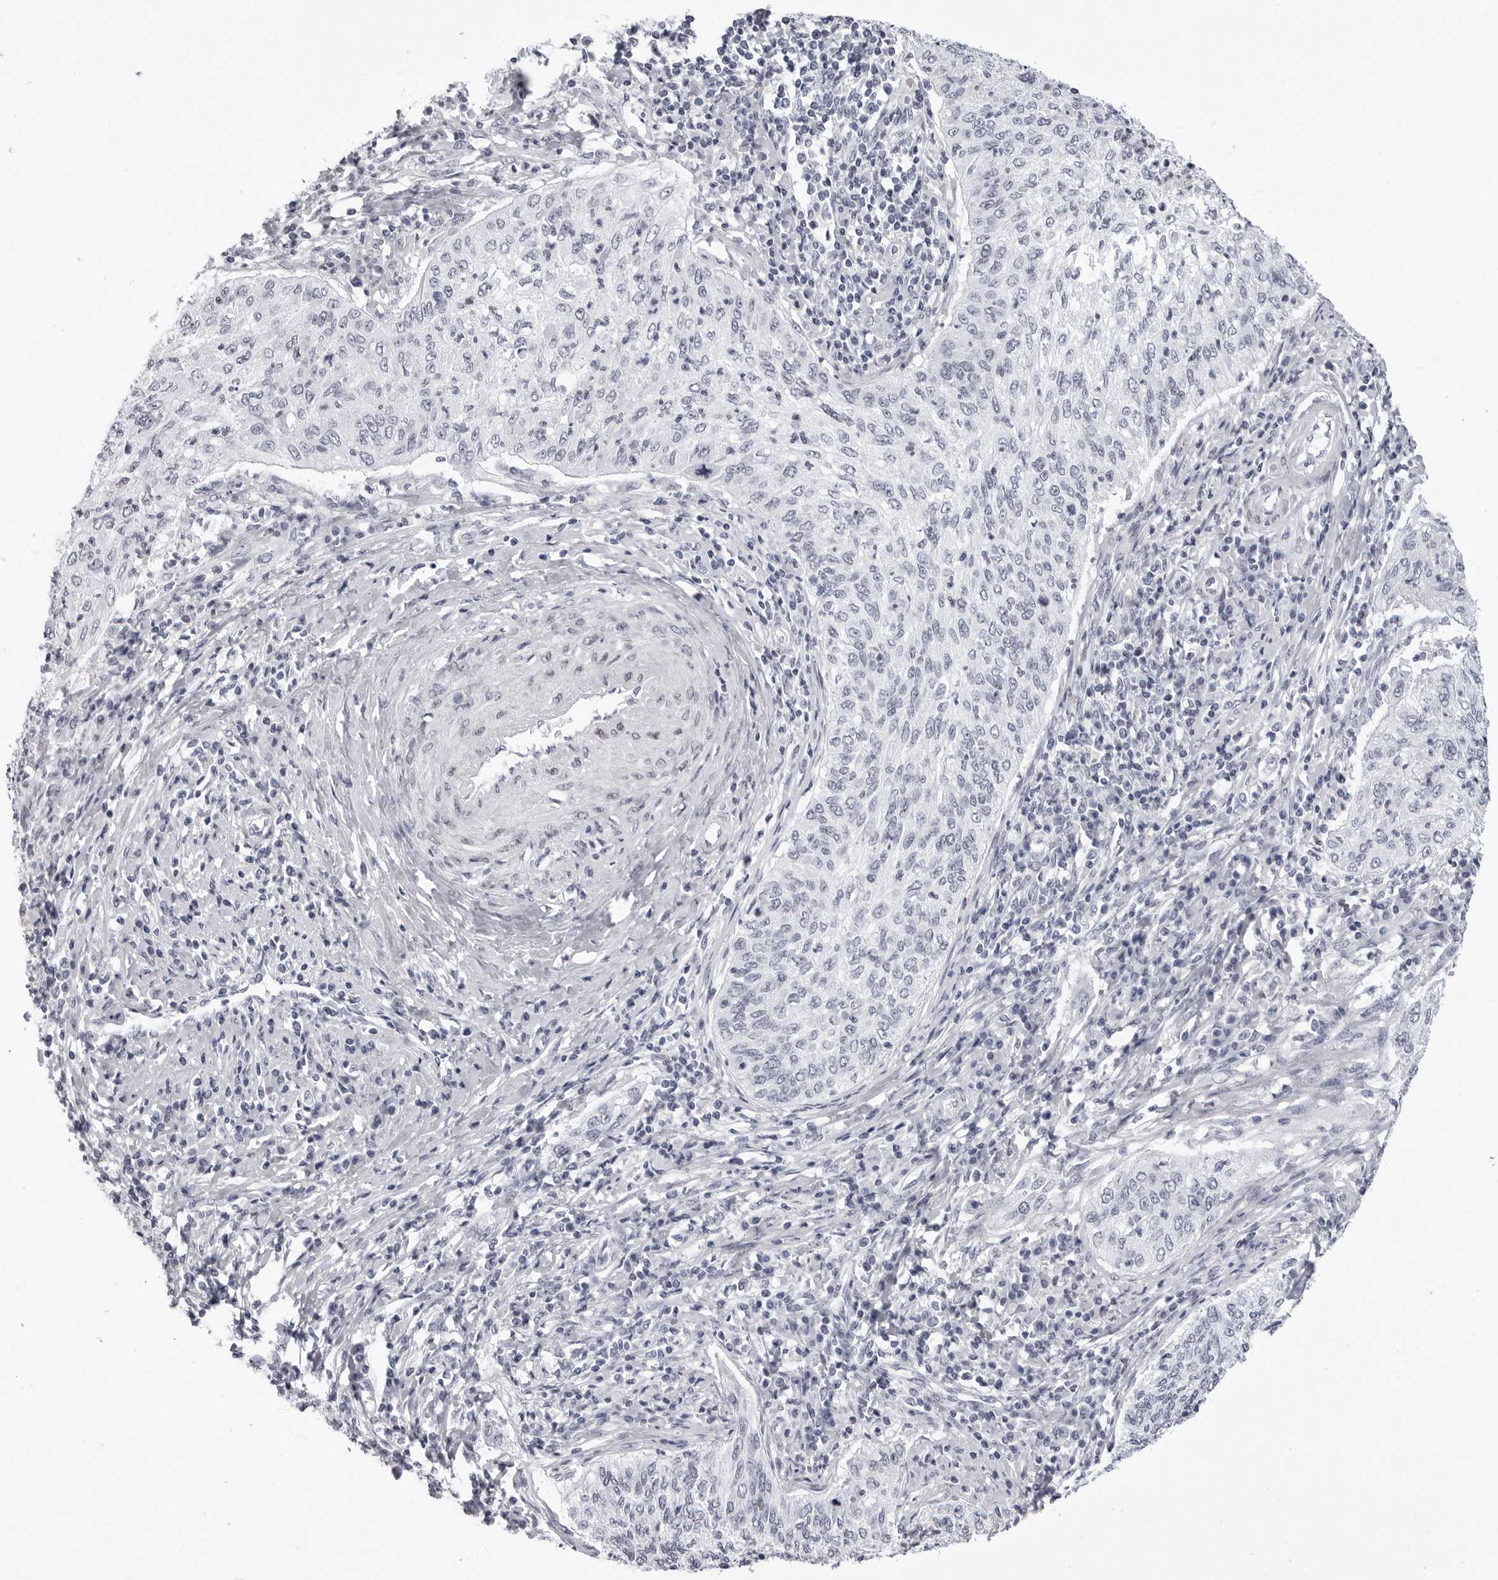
{"staining": {"intensity": "negative", "quantity": "none", "location": "none"}, "tissue": "cervical cancer", "cell_type": "Tumor cells", "image_type": "cancer", "snomed": [{"axis": "morphology", "description": "Squamous cell carcinoma, NOS"}, {"axis": "topography", "description": "Cervix"}], "caption": "A high-resolution histopathology image shows immunohistochemistry (IHC) staining of cervical cancer, which displays no significant staining in tumor cells.", "gene": "VEZF1", "patient": {"sex": "female", "age": 30}}